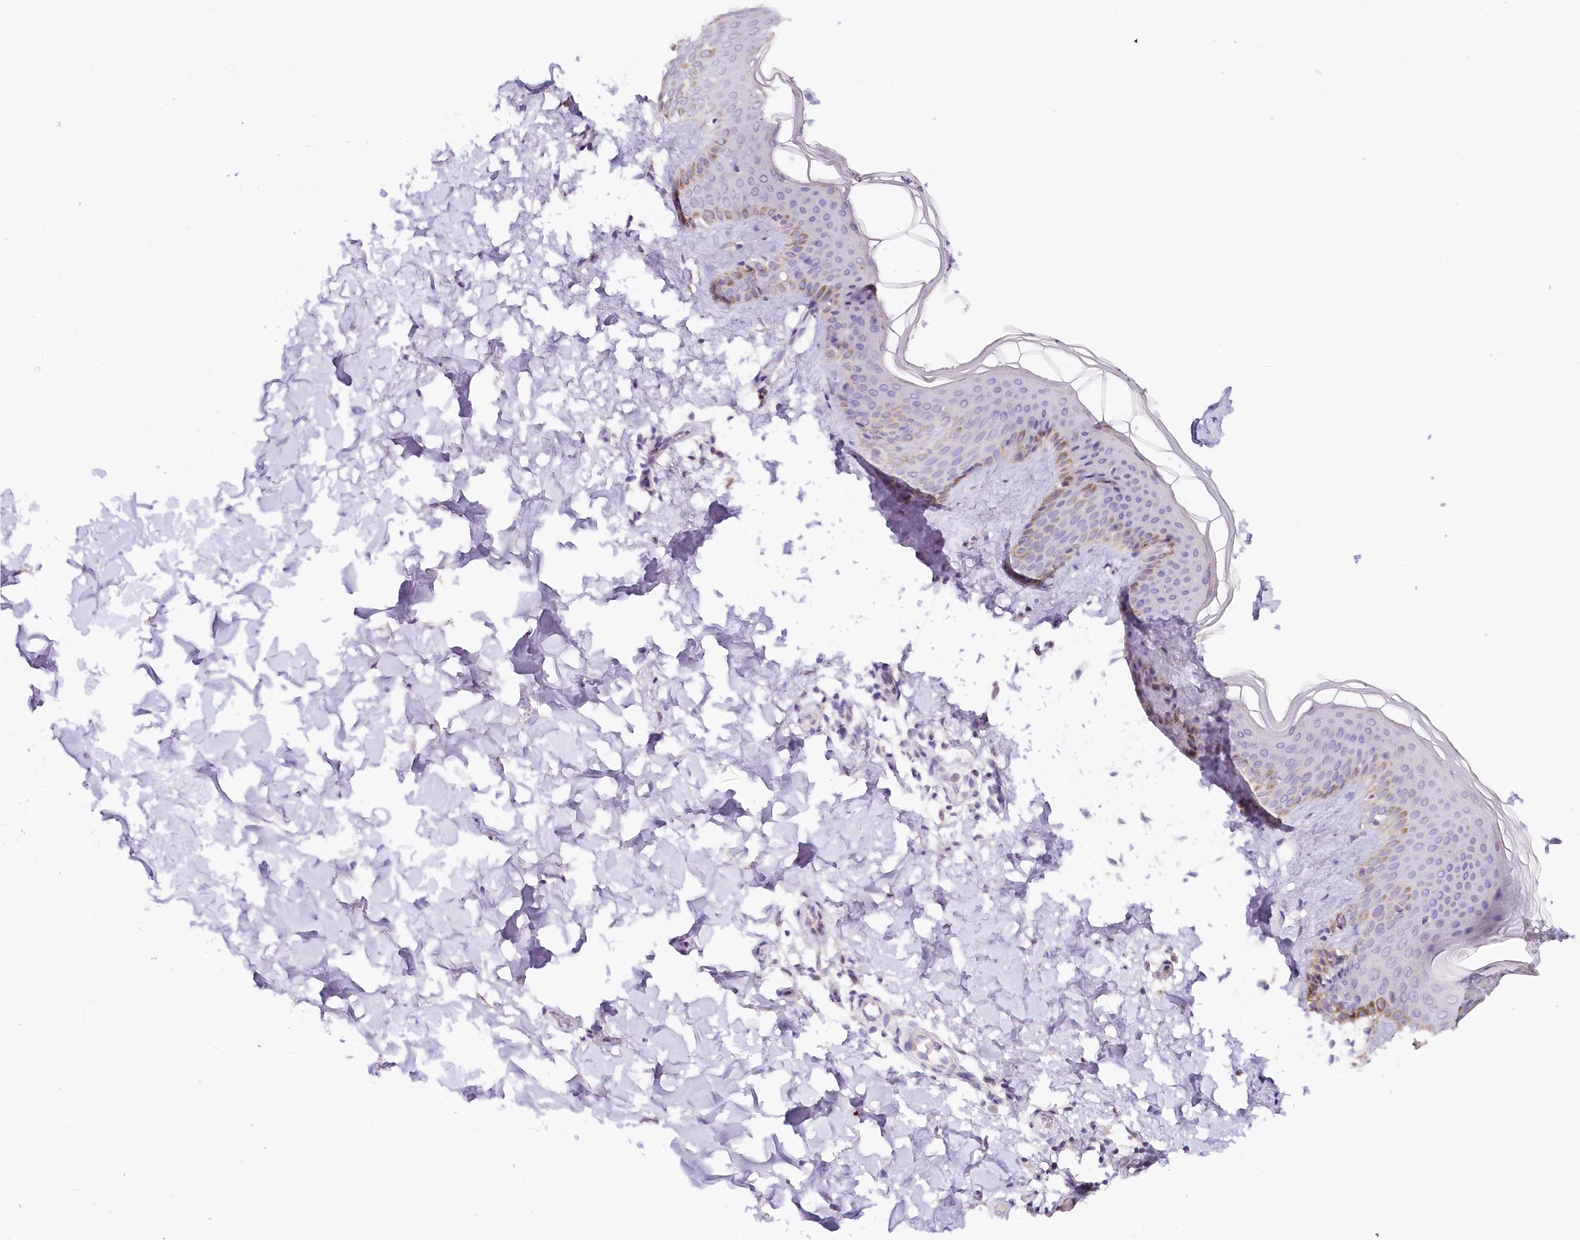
{"staining": {"intensity": "negative", "quantity": "none", "location": "none"}, "tissue": "skin", "cell_type": "Fibroblasts", "image_type": "normal", "snomed": [{"axis": "morphology", "description": "Normal tissue, NOS"}, {"axis": "topography", "description": "Skin"}], "caption": "A micrograph of skin stained for a protein displays no brown staining in fibroblasts. (DAB (3,3'-diaminobenzidine) immunohistochemistry (IHC), high magnification).", "gene": "TP53", "patient": {"sex": "male", "age": 36}}